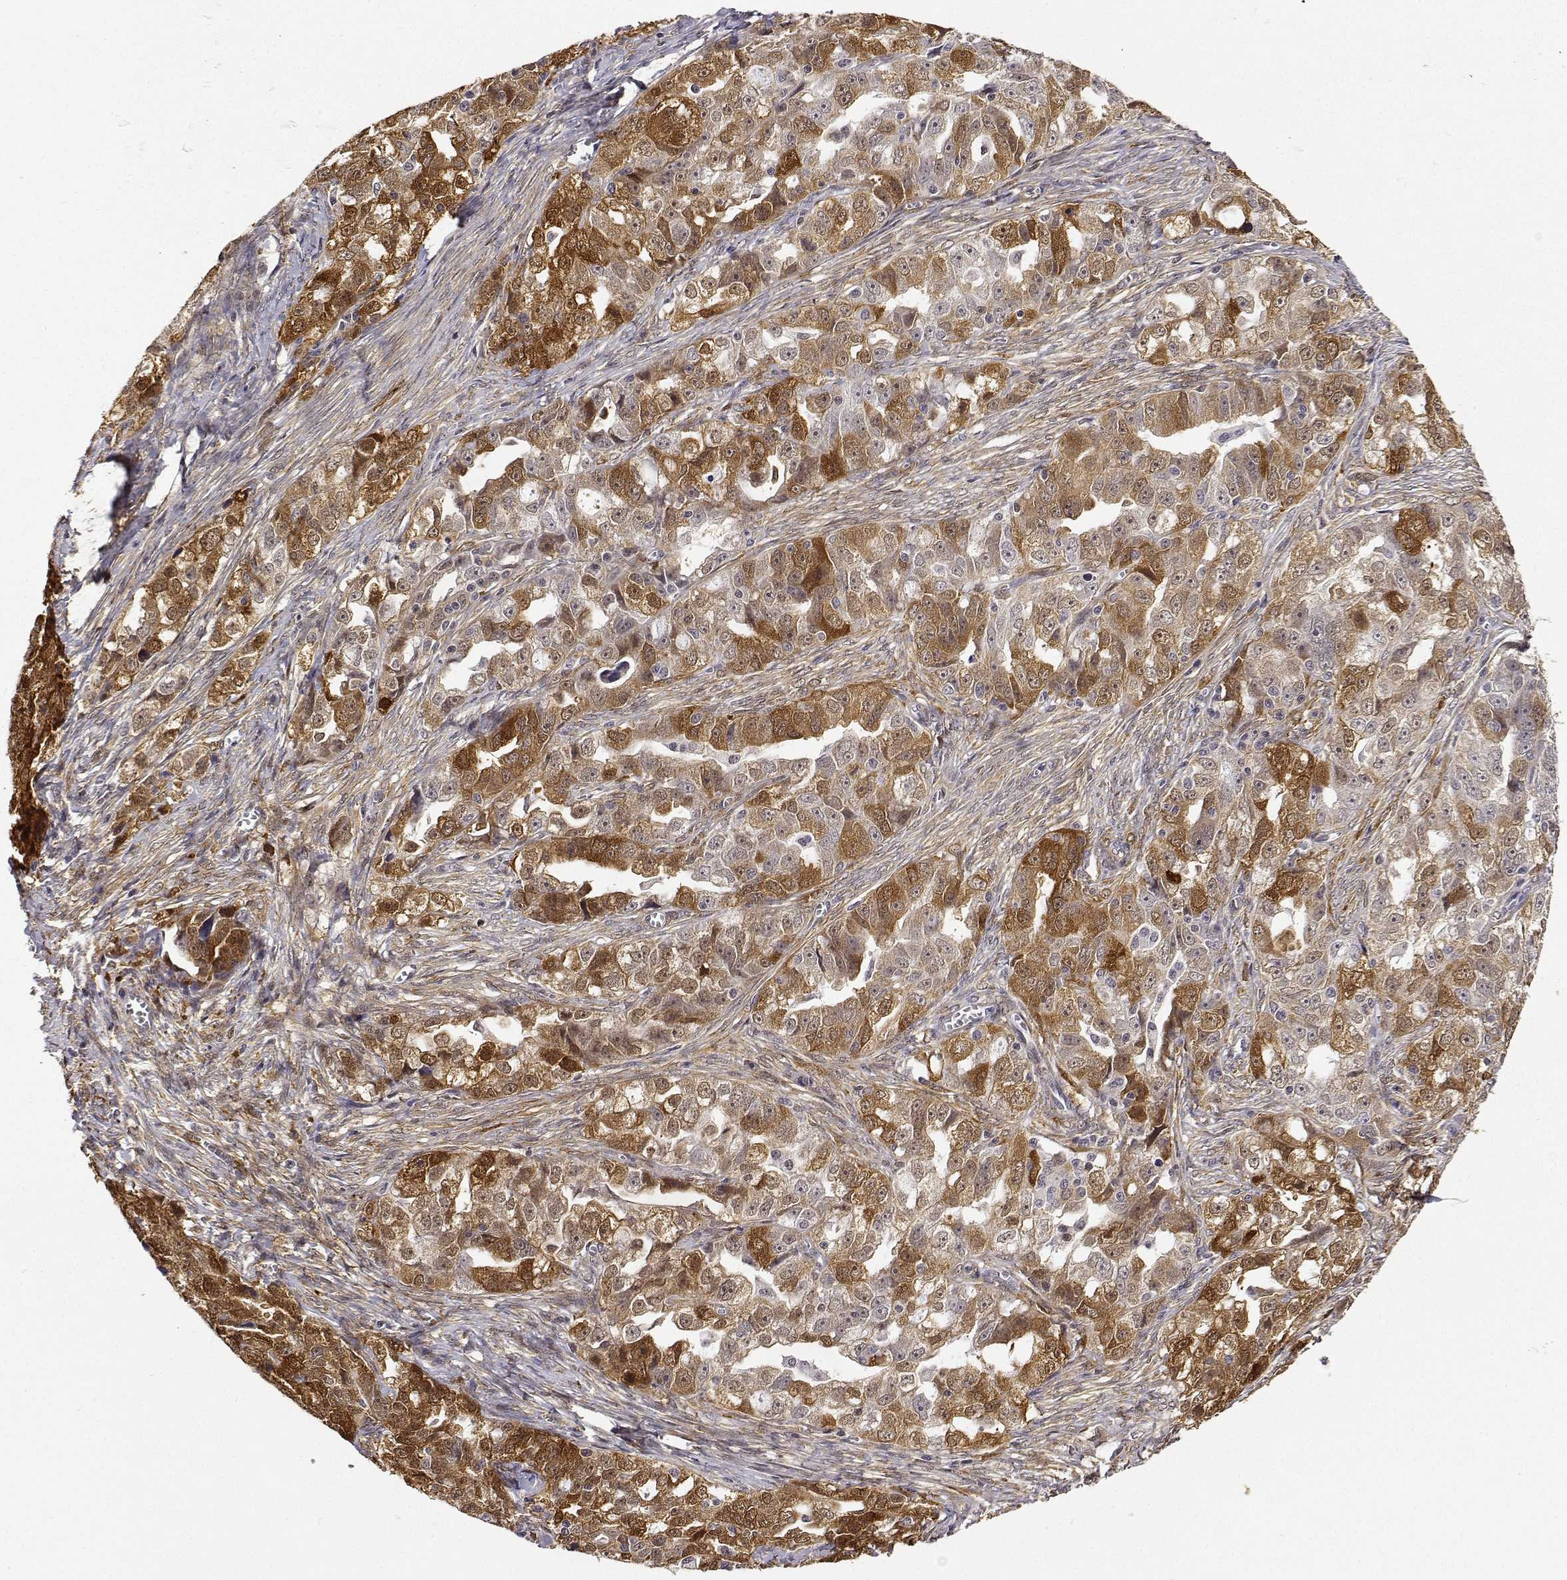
{"staining": {"intensity": "moderate", "quantity": ">75%", "location": "cytoplasmic/membranous"}, "tissue": "ovarian cancer", "cell_type": "Tumor cells", "image_type": "cancer", "snomed": [{"axis": "morphology", "description": "Cystadenocarcinoma, serous, NOS"}, {"axis": "topography", "description": "Ovary"}], "caption": "Human ovarian serous cystadenocarcinoma stained with a brown dye shows moderate cytoplasmic/membranous positive staining in approximately >75% of tumor cells.", "gene": "PHGDH", "patient": {"sex": "female", "age": 51}}